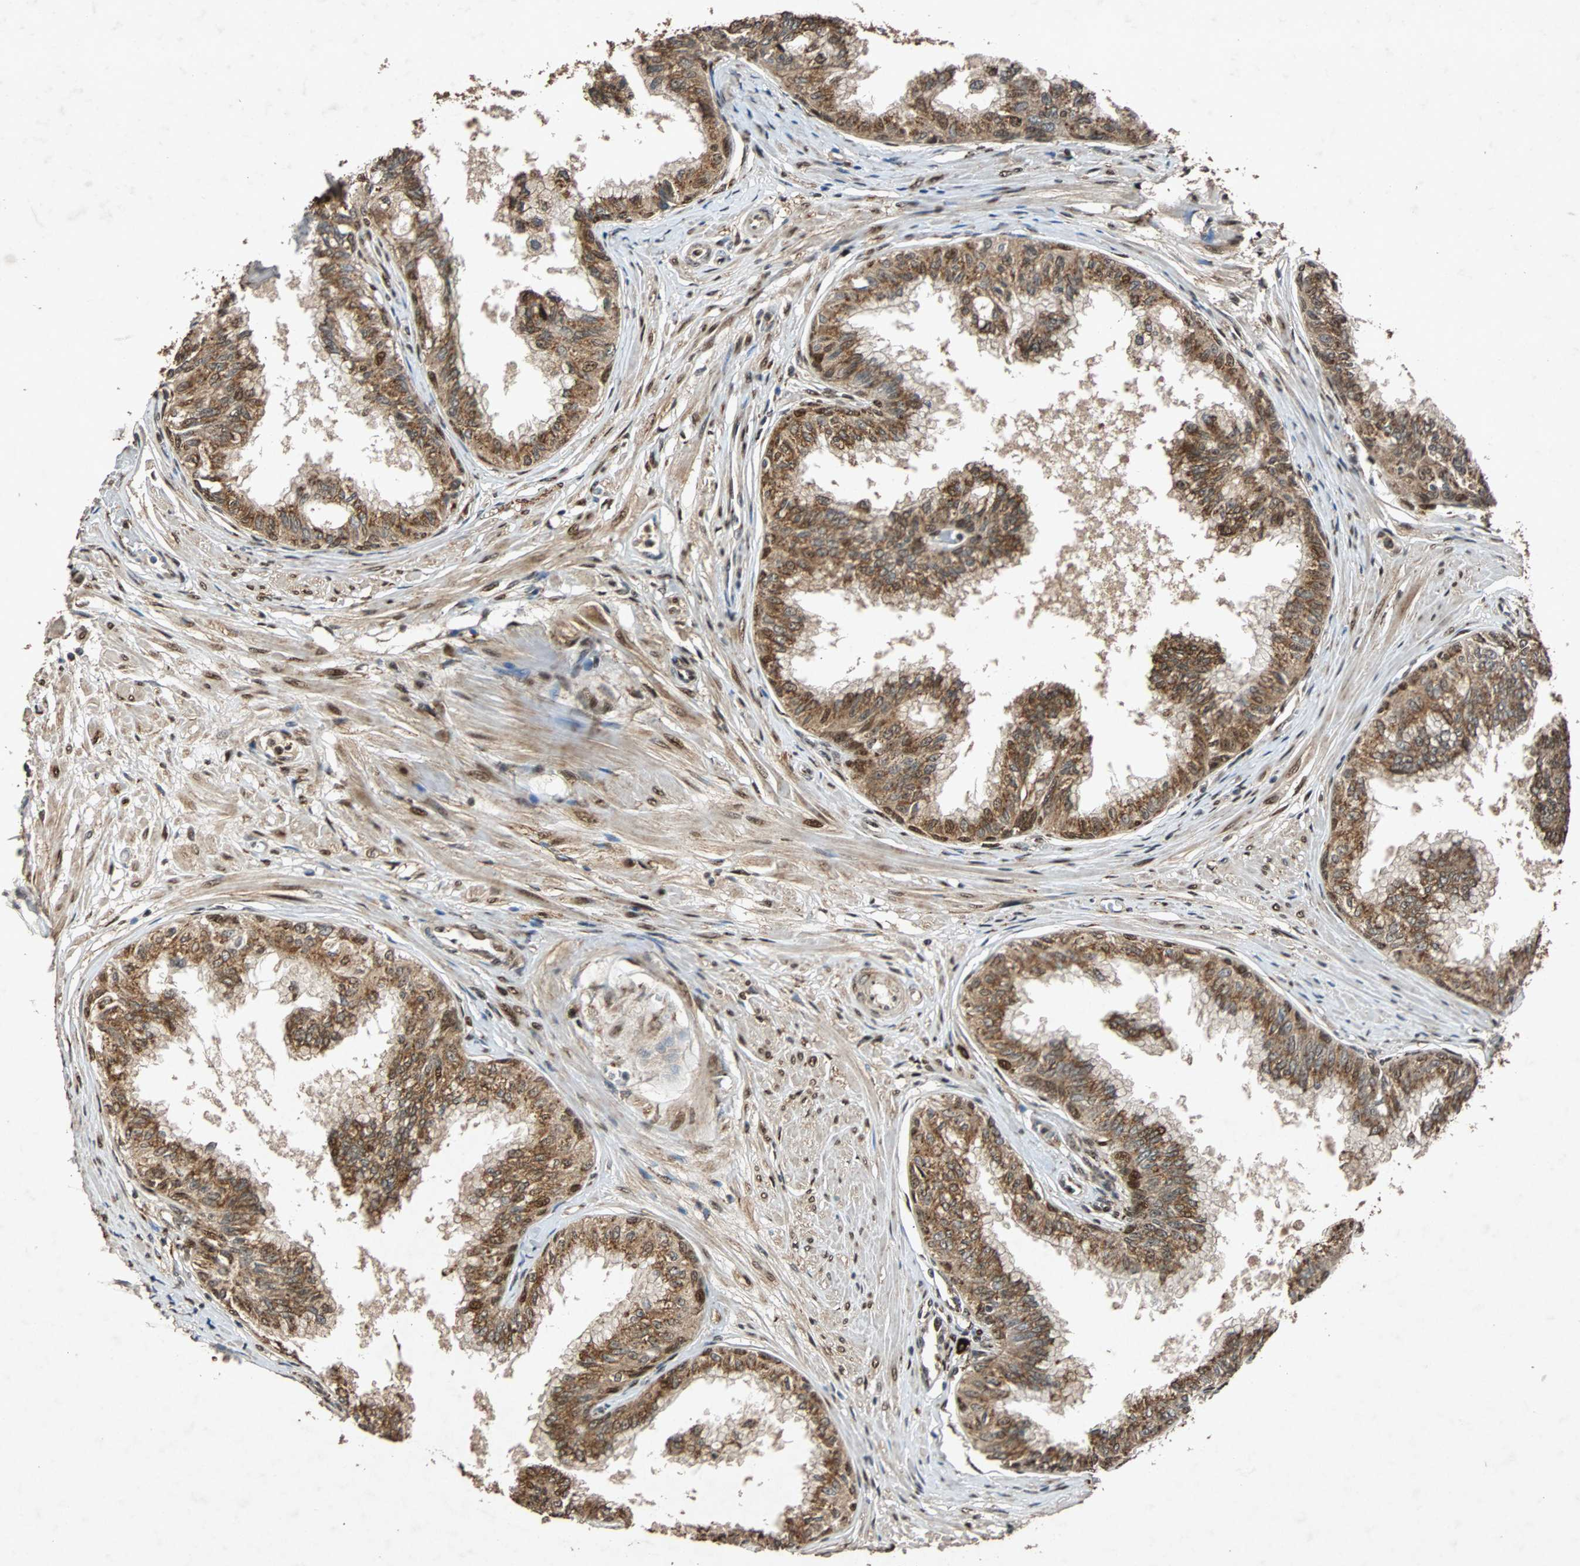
{"staining": {"intensity": "strong", "quantity": ">75%", "location": "cytoplasmic/membranous,nuclear"}, "tissue": "prostate", "cell_type": "Glandular cells", "image_type": "normal", "snomed": [{"axis": "morphology", "description": "Normal tissue, NOS"}, {"axis": "topography", "description": "Prostate"}, {"axis": "topography", "description": "Seminal veicle"}], "caption": "About >75% of glandular cells in unremarkable prostate display strong cytoplasmic/membranous,nuclear protein expression as visualized by brown immunohistochemical staining.", "gene": "USP31", "patient": {"sex": "male", "age": 60}}